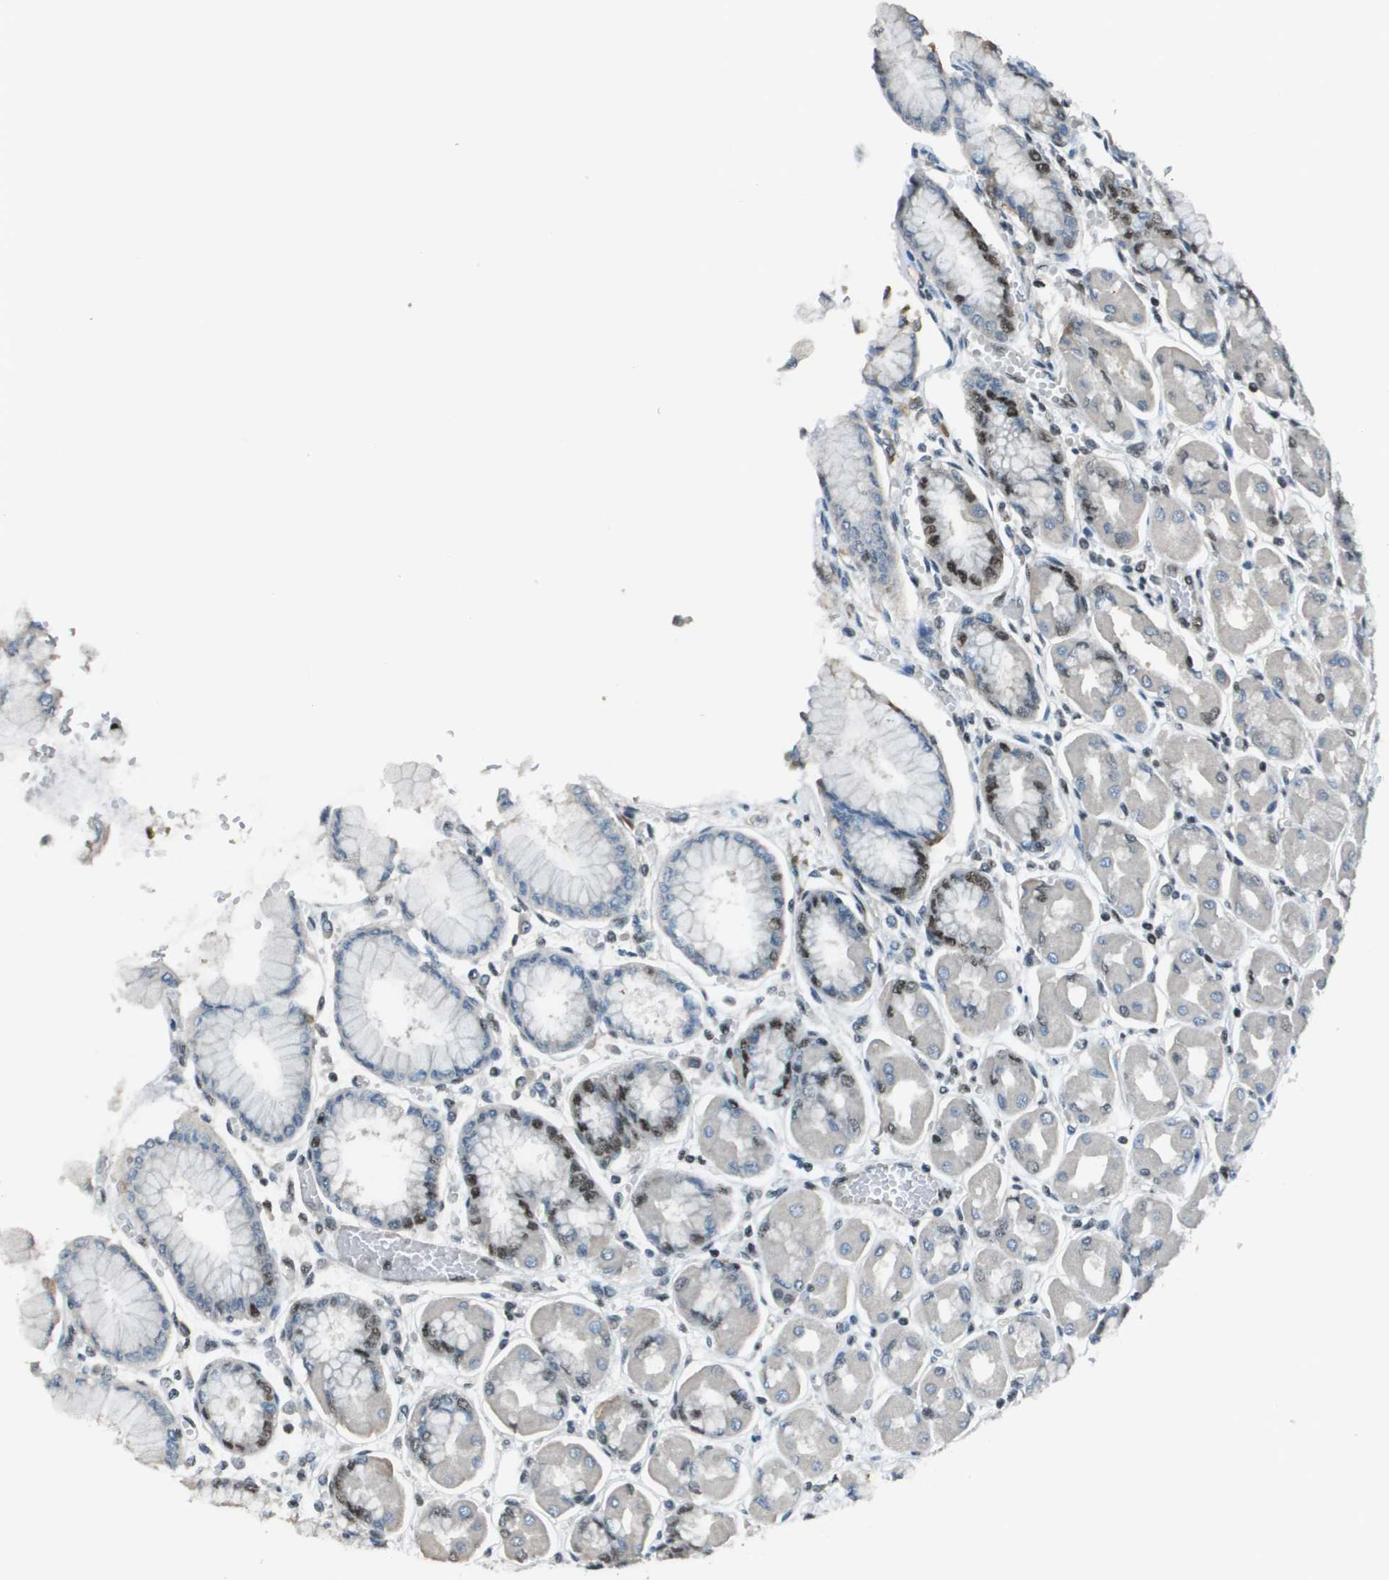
{"staining": {"intensity": "moderate", "quantity": "<25%", "location": "nuclear"}, "tissue": "stomach", "cell_type": "Glandular cells", "image_type": "normal", "snomed": [{"axis": "morphology", "description": "Normal tissue, NOS"}, {"axis": "topography", "description": "Stomach, upper"}], "caption": "Immunohistochemical staining of normal stomach displays <25% levels of moderate nuclear protein expression in about <25% of glandular cells. Nuclei are stained in blue.", "gene": "DEPDC1", "patient": {"sex": "female", "age": 56}}